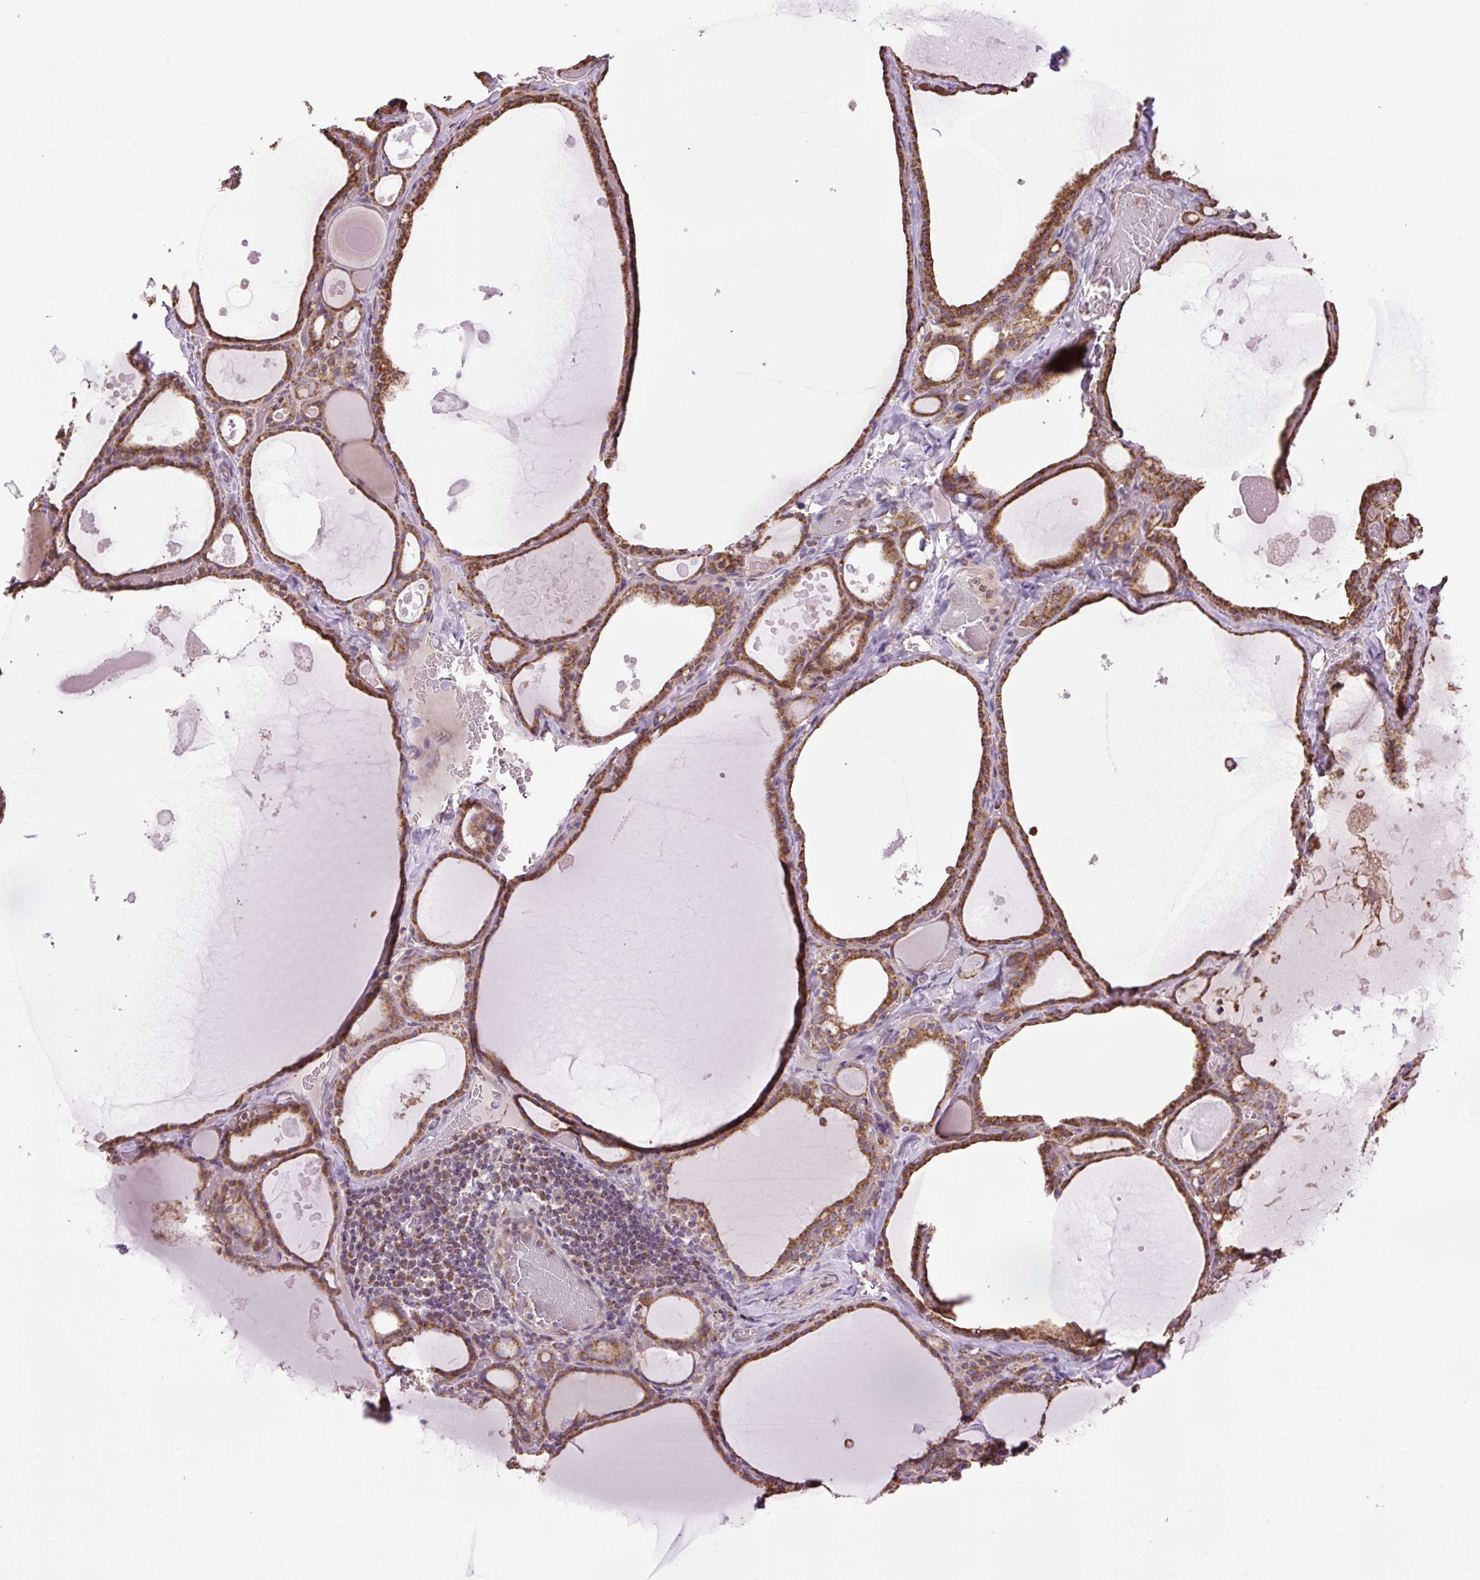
{"staining": {"intensity": "strong", "quantity": ">75%", "location": "cytoplasmic/membranous"}, "tissue": "thyroid gland", "cell_type": "Glandular cells", "image_type": "normal", "snomed": [{"axis": "morphology", "description": "Normal tissue, NOS"}, {"axis": "topography", "description": "Thyroid gland"}], "caption": "The micrograph exhibits staining of unremarkable thyroid gland, revealing strong cytoplasmic/membranous protein positivity (brown color) within glandular cells. The staining was performed using DAB, with brown indicating positive protein expression. Nuclei are stained blue with hematoxylin.", "gene": "PLCG1", "patient": {"sex": "male", "age": 56}}